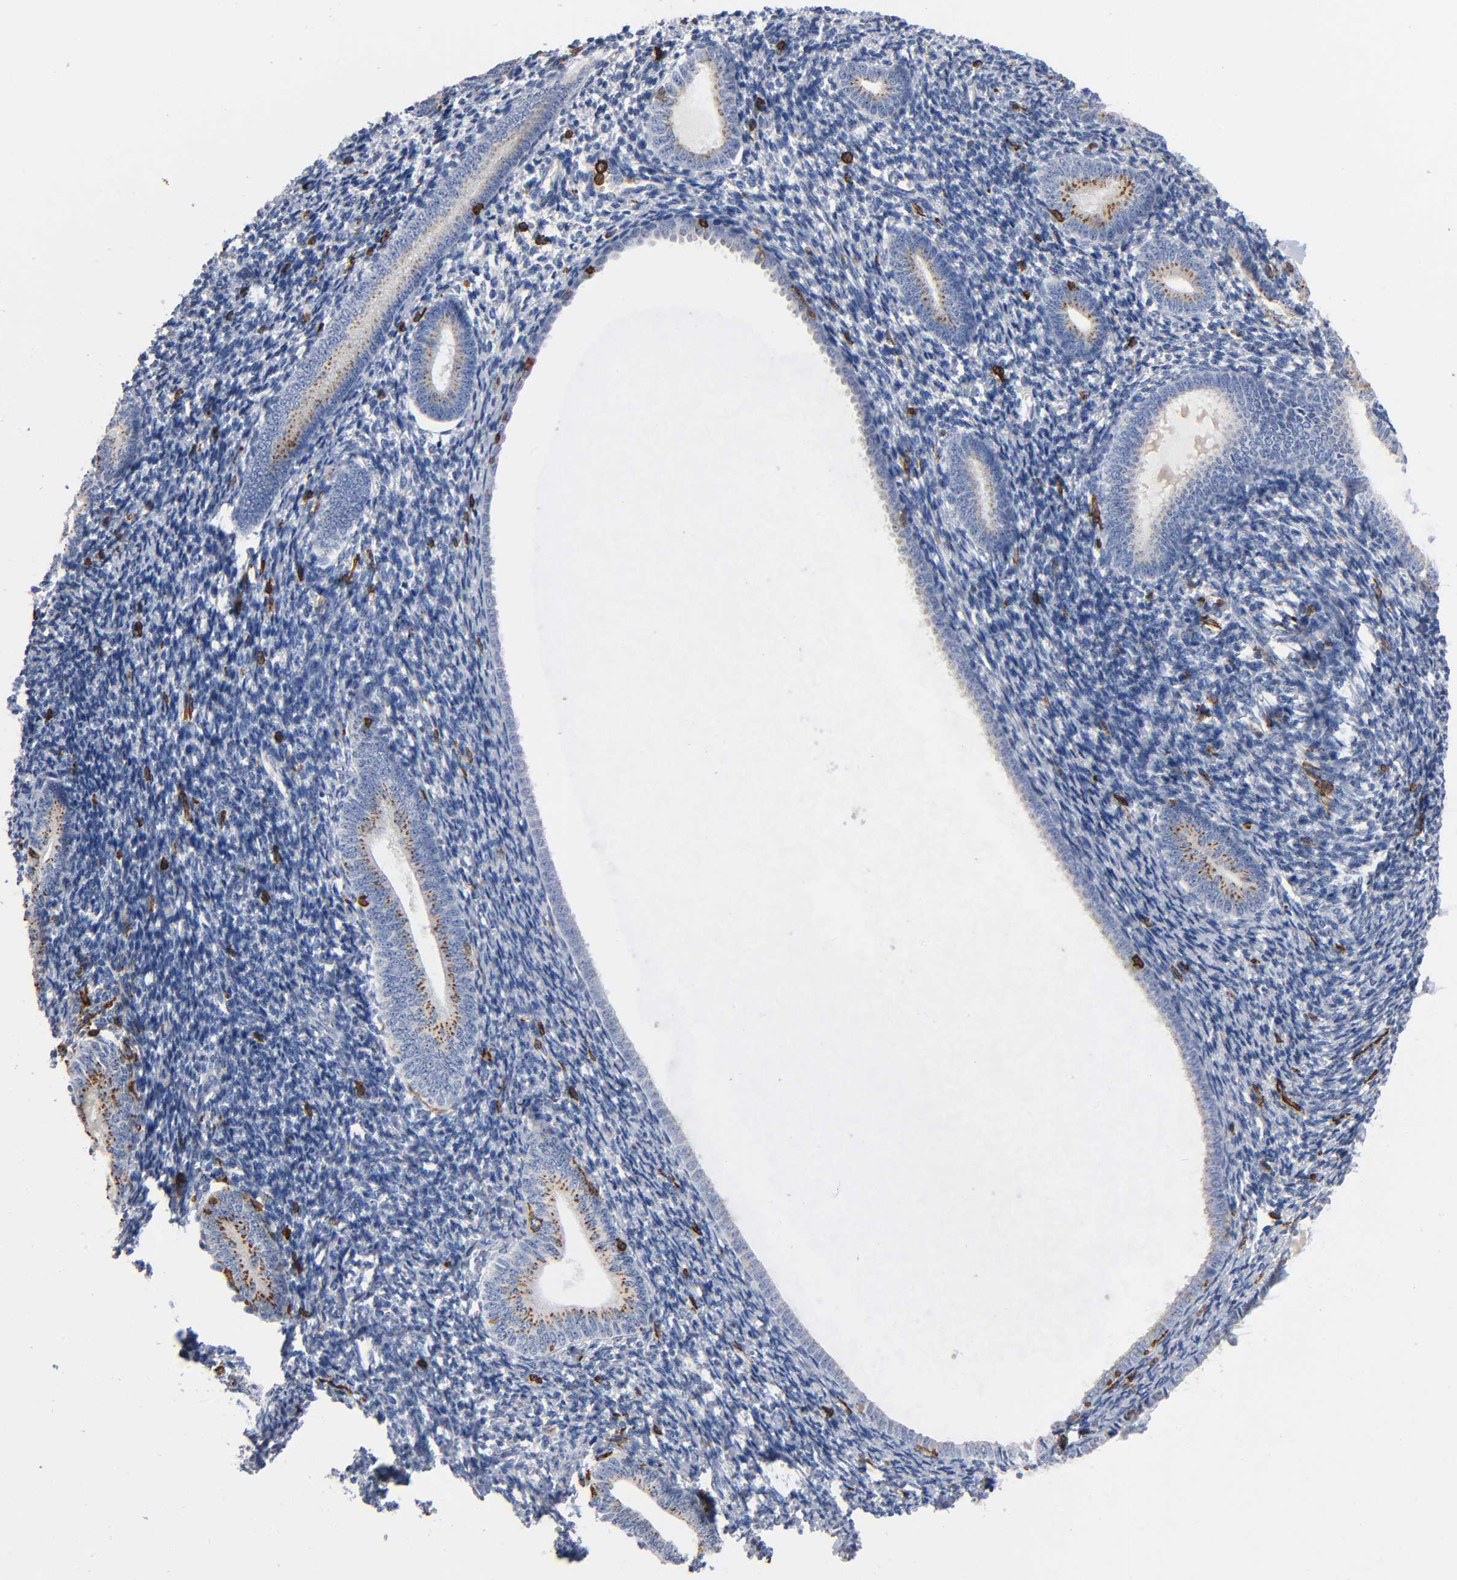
{"staining": {"intensity": "moderate", "quantity": "25%-75%", "location": "cytoplasmic/membranous"}, "tissue": "endometrium", "cell_type": "Cells in endometrial stroma", "image_type": "normal", "snomed": [{"axis": "morphology", "description": "Normal tissue, NOS"}, {"axis": "topography", "description": "Endometrium"}], "caption": "About 25%-75% of cells in endometrial stroma in normal human endometrium display moderate cytoplasmic/membranous protein staining as visualized by brown immunohistochemical staining.", "gene": "CAPN10", "patient": {"sex": "female", "age": 57}}